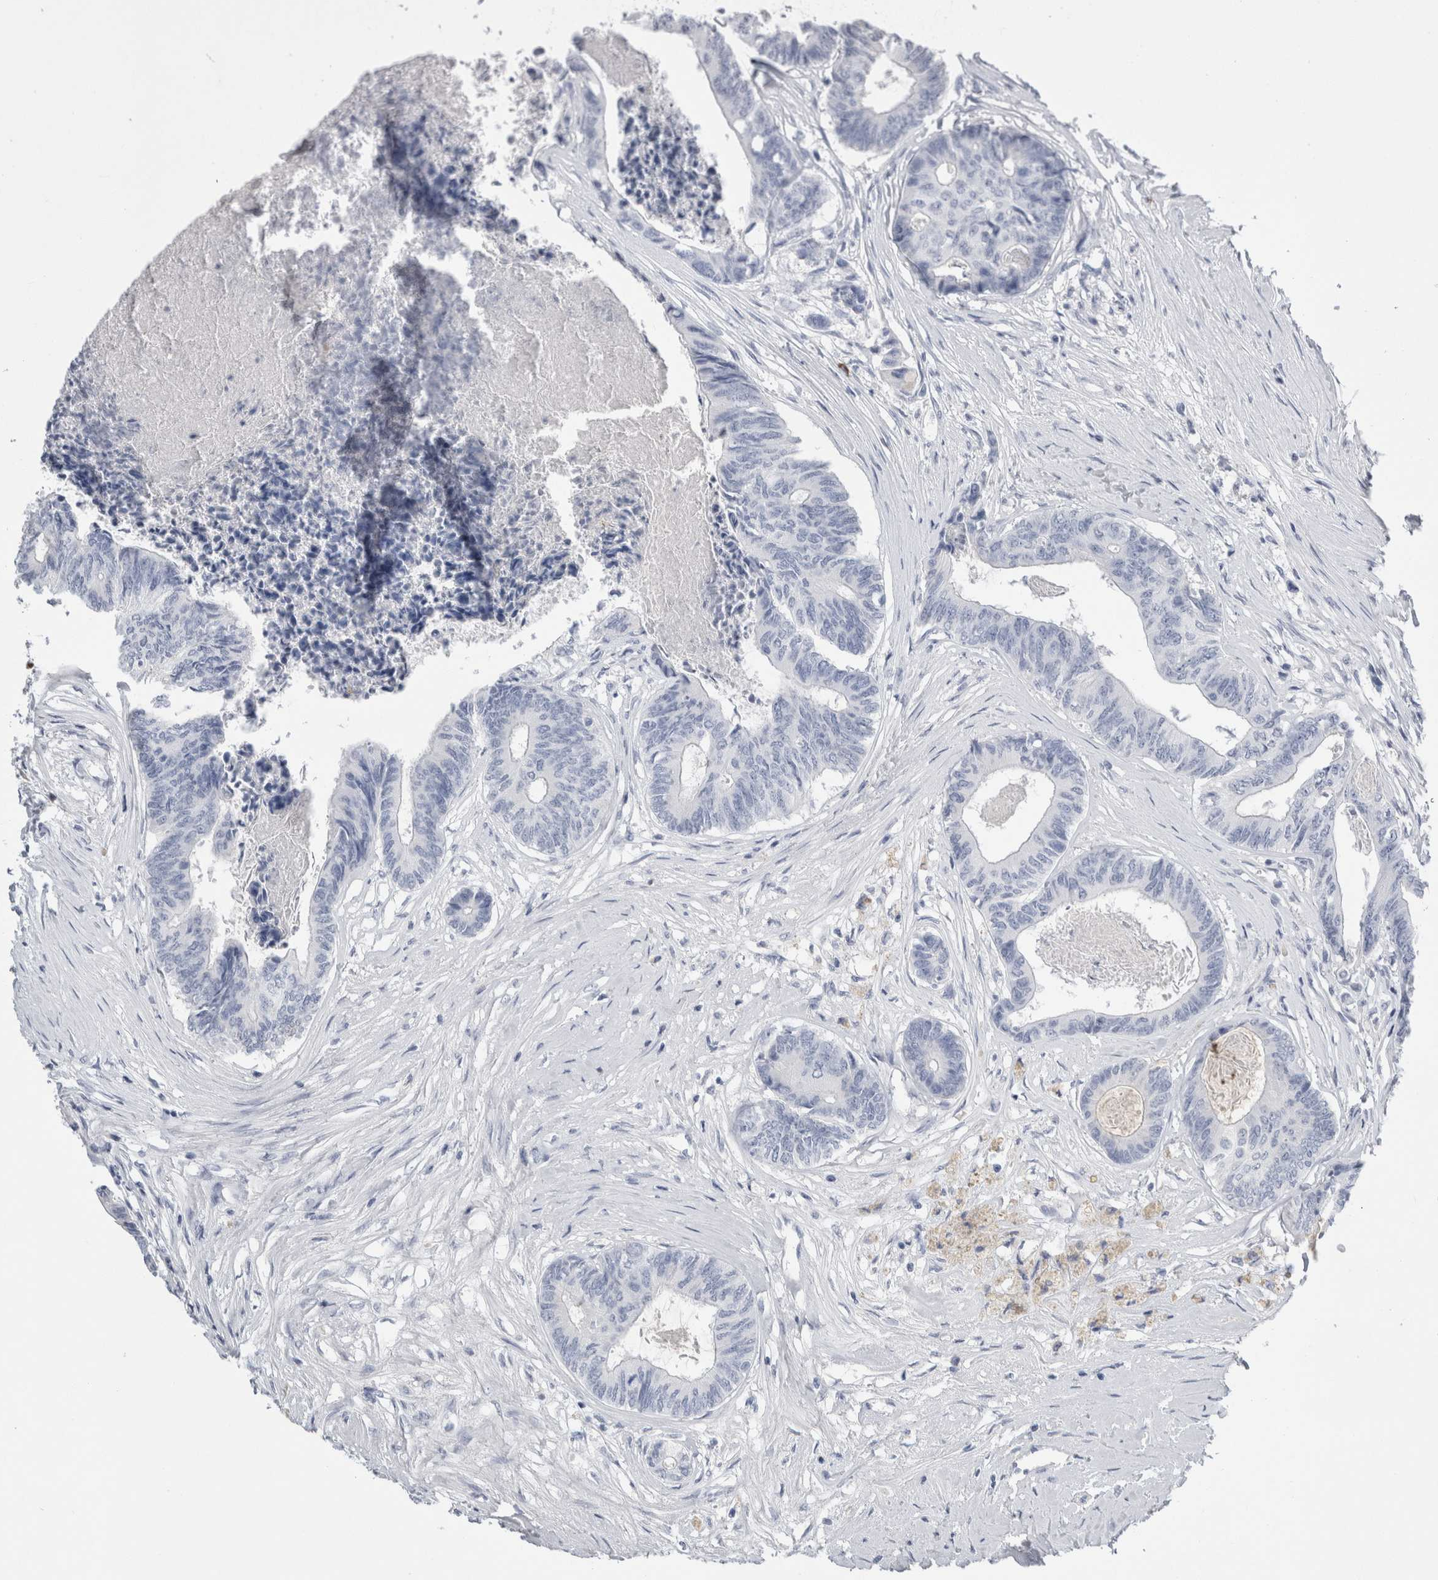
{"staining": {"intensity": "negative", "quantity": "none", "location": "none"}, "tissue": "colorectal cancer", "cell_type": "Tumor cells", "image_type": "cancer", "snomed": [{"axis": "morphology", "description": "Adenocarcinoma, NOS"}, {"axis": "topography", "description": "Rectum"}], "caption": "Micrograph shows no significant protein positivity in tumor cells of colorectal adenocarcinoma.", "gene": "S100A12", "patient": {"sex": "male", "age": 63}}